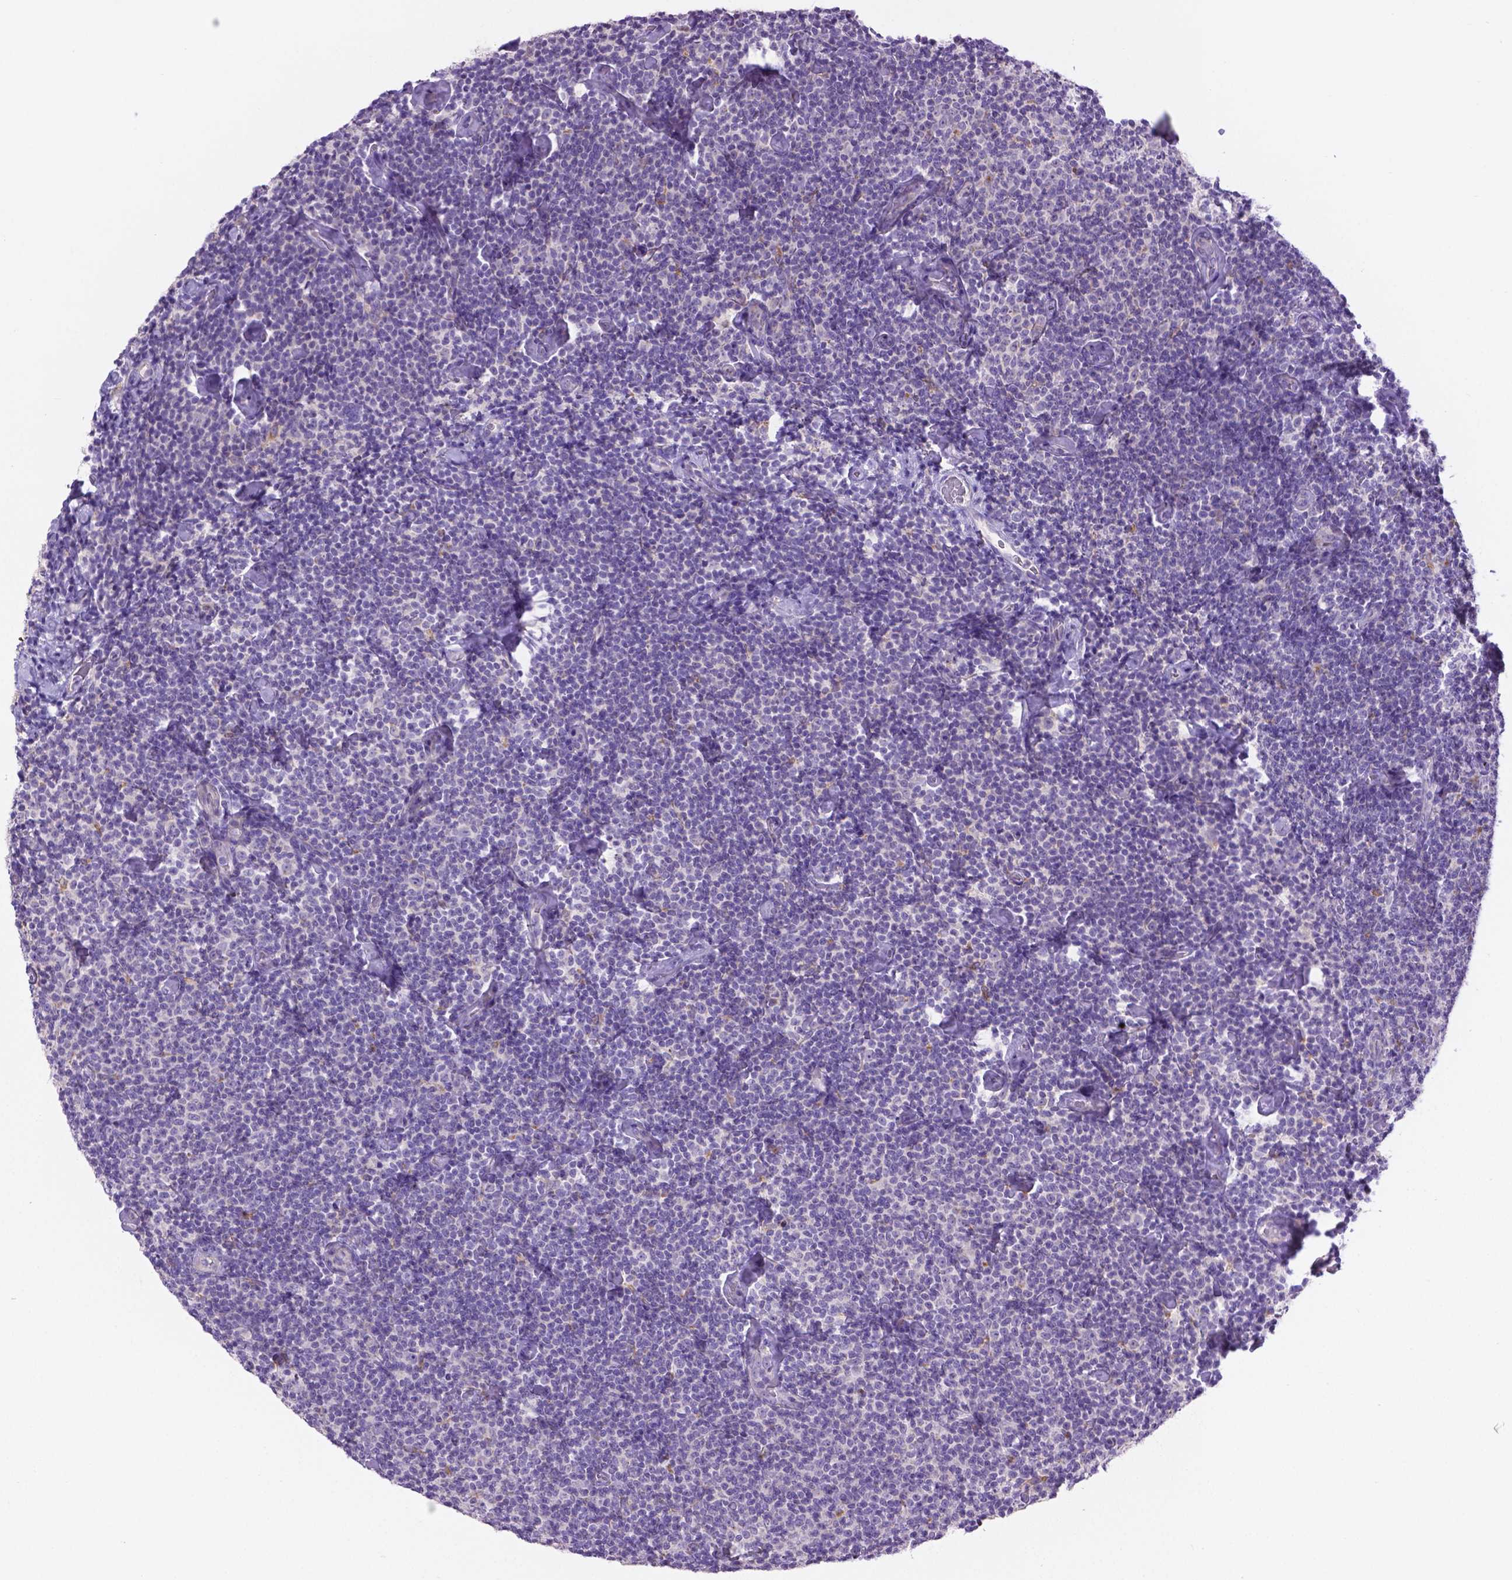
{"staining": {"intensity": "negative", "quantity": "none", "location": "none"}, "tissue": "lymphoma", "cell_type": "Tumor cells", "image_type": "cancer", "snomed": [{"axis": "morphology", "description": "Malignant lymphoma, non-Hodgkin's type, Low grade"}, {"axis": "topography", "description": "Lymph node"}], "caption": "Low-grade malignant lymphoma, non-Hodgkin's type stained for a protein using IHC exhibits no expression tumor cells.", "gene": "CDH7", "patient": {"sex": "male", "age": 81}}